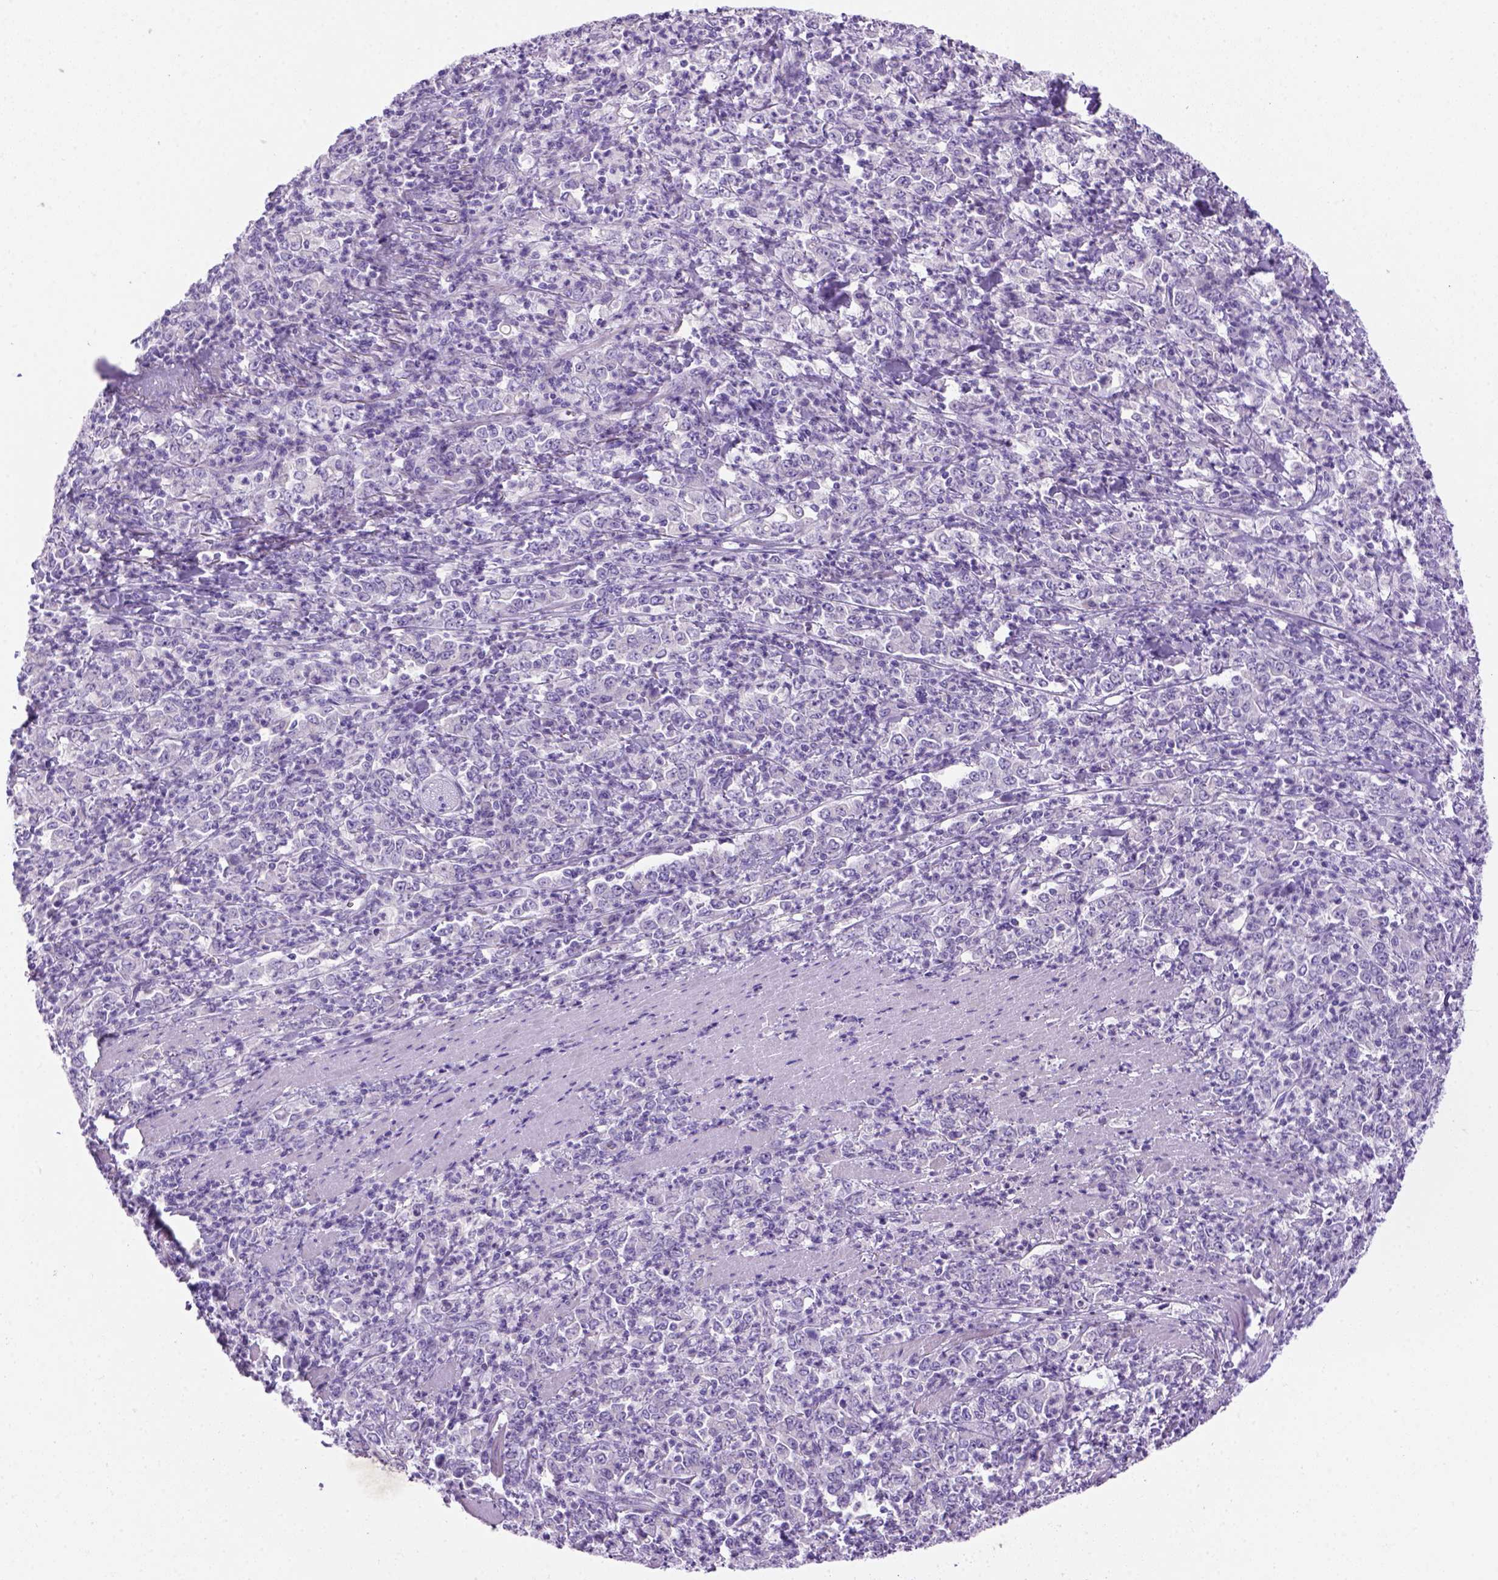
{"staining": {"intensity": "negative", "quantity": "none", "location": "none"}, "tissue": "stomach cancer", "cell_type": "Tumor cells", "image_type": "cancer", "snomed": [{"axis": "morphology", "description": "Adenocarcinoma, NOS"}, {"axis": "topography", "description": "Stomach, lower"}], "caption": "This photomicrograph is of adenocarcinoma (stomach) stained with immunohistochemistry to label a protein in brown with the nuclei are counter-stained blue. There is no positivity in tumor cells.", "gene": "DNAH11", "patient": {"sex": "female", "age": 71}}